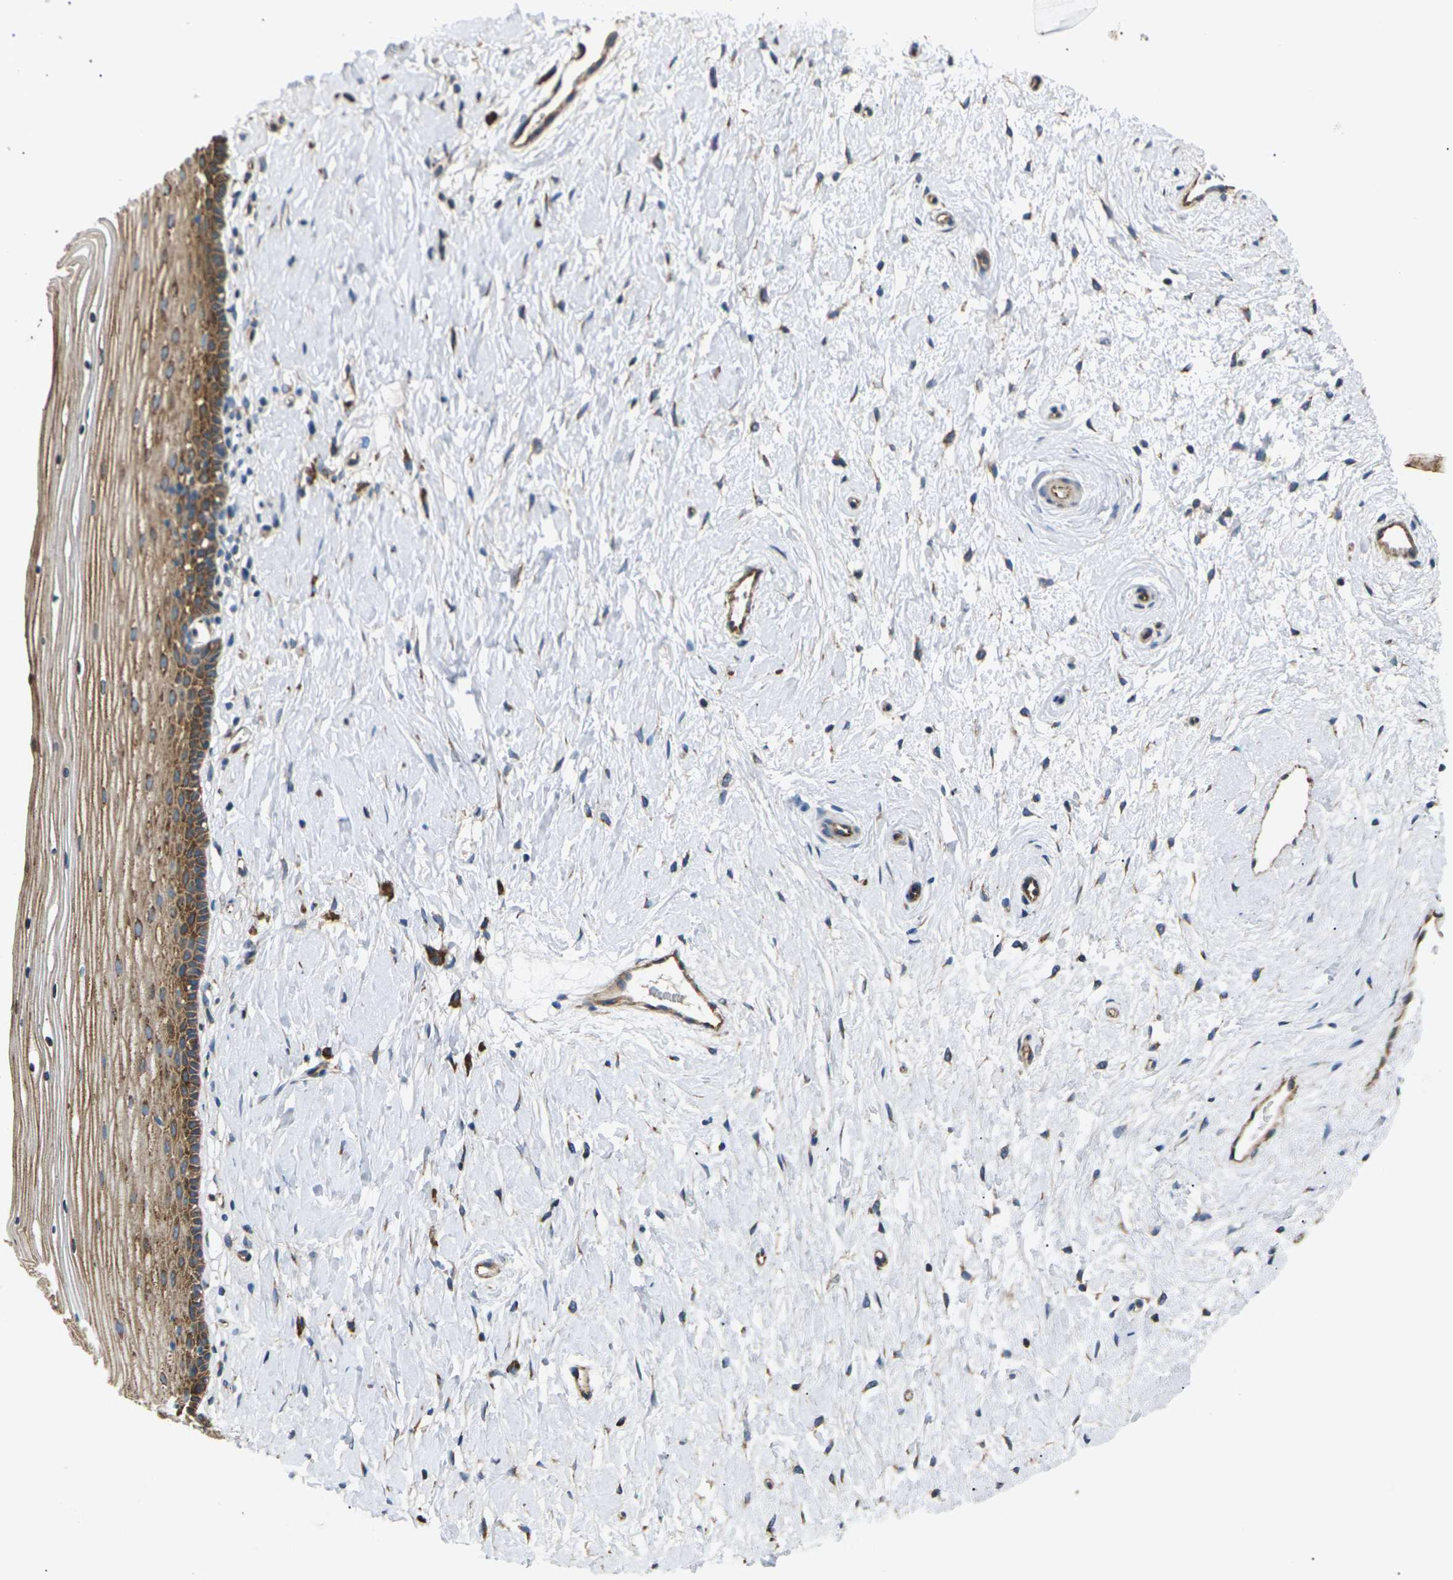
{"staining": {"intensity": "moderate", "quantity": ">75%", "location": "cytoplasmic/membranous"}, "tissue": "cervix", "cell_type": "Glandular cells", "image_type": "normal", "snomed": [{"axis": "morphology", "description": "Normal tissue, NOS"}, {"axis": "topography", "description": "Cervix"}], "caption": "IHC micrograph of normal cervix: human cervix stained using immunohistochemistry displays medium levels of moderate protein expression localized specifically in the cytoplasmic/membranous of glandular cells, appearing as a cytoplasmic/membranous brown color.", "gene": "KLHDC8B", "patient": {"sex": "female", "age": 39}}